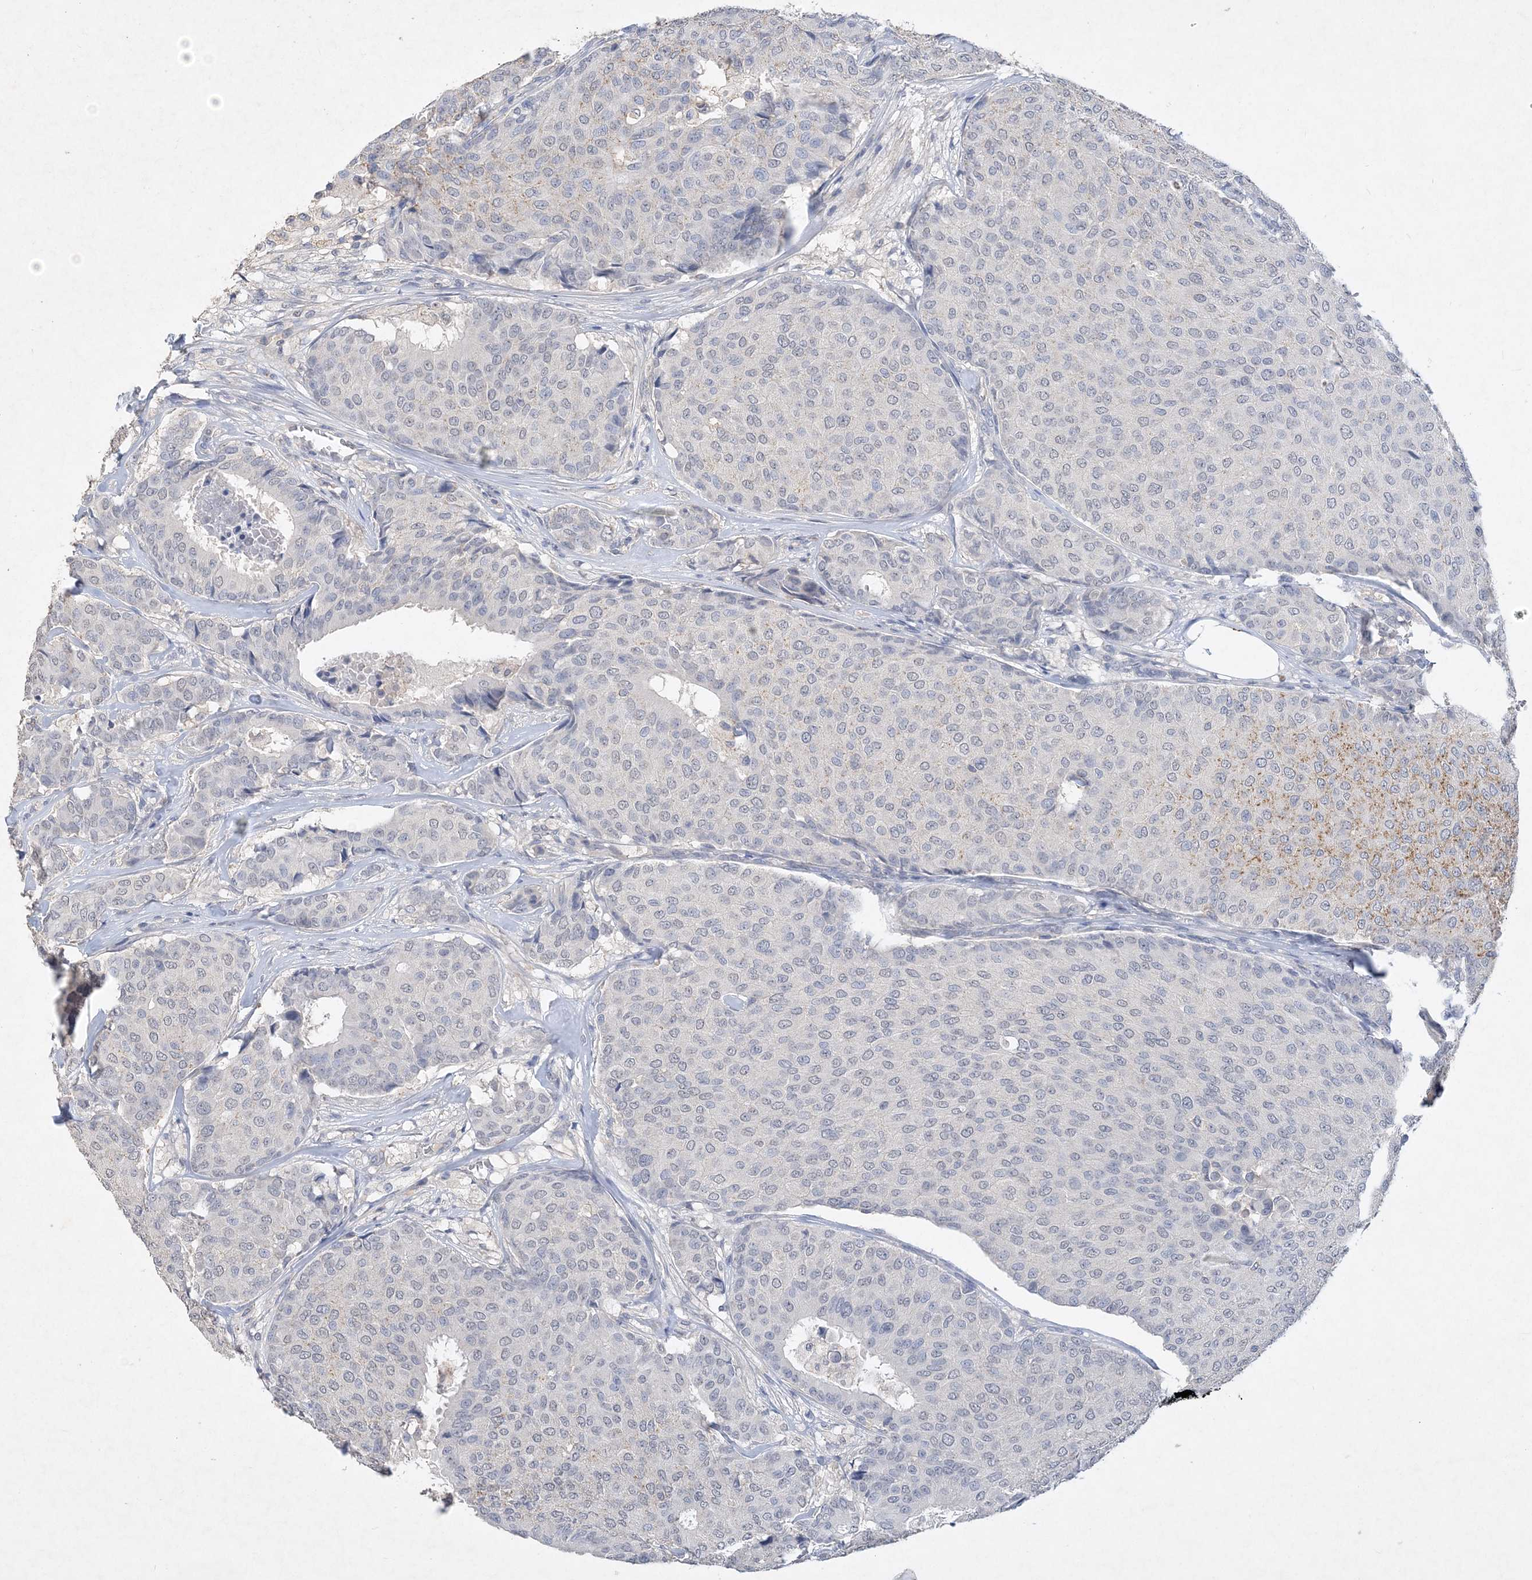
{"staining": {"intensity": "moderate", "quantity": "<25%", "location": "cytoplasmic/membranous"}, "tissue": "breast cancer", "cell_type": "Tumor cells", "image_type": "cancer", "snomed": [{"axis": "morphology", "description": "Duct carcinoma"}, {"axis": "topography", "description": "Breast"}], "caption": "Immunohistochemical staining of human breast cancer reveals low levels of moderate cytoplasmic/membranous protein positivity in about <25% of tumor cells. The staining is performed using DAB (3,3'-diaminobenzidine) brown chromogen to label protein expression. The nuclei are counter-stained blue using hematoxylin.", "gene": "C11orf58", "patient": {"sex": "female", "age": 75}}